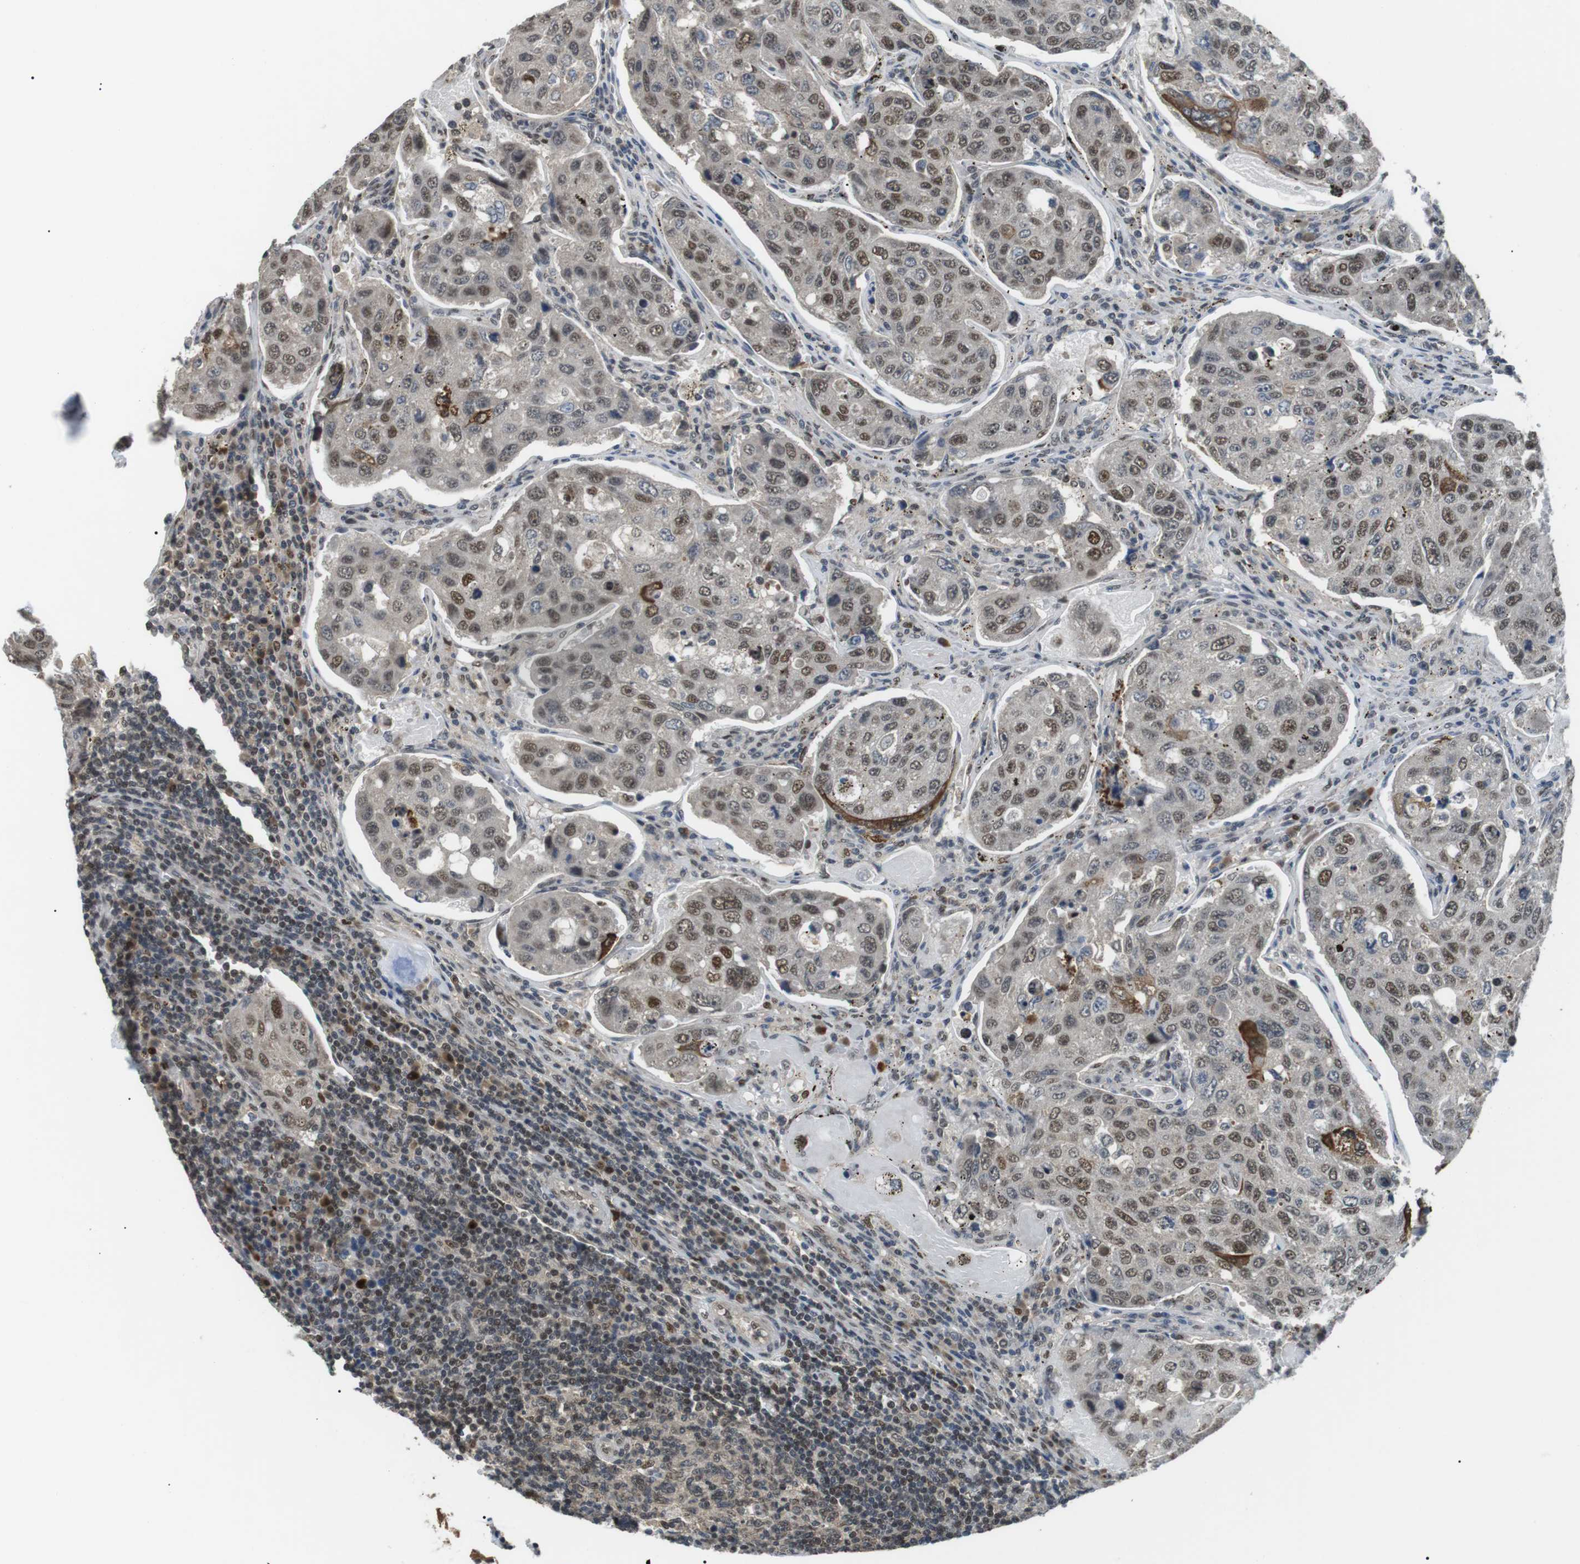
{"staining": {"intensity": "moderate", "quantity": ">75%", "location": "nuclear"}, "tissue": "urothelial cancer", "cell_type": "Tumor cells", "image_type": "cancer", "snomed": [{"axis": "morphology", "description": "Urothelial carcinoma, High grade"}, {"axis": "topography", "description": "Lymph node"}, {"axis": "topography", "description": "Urinary bladder"}], "caption": "The photomicrograph displays a brown stain indicating the presence of a protein in the nuclear of tumor cells in urothelial cancer. (IHC, brightfield microscopy, high magnification).", "gene": "ORAI3", "patient": {"sex": "male", "age": 51}}